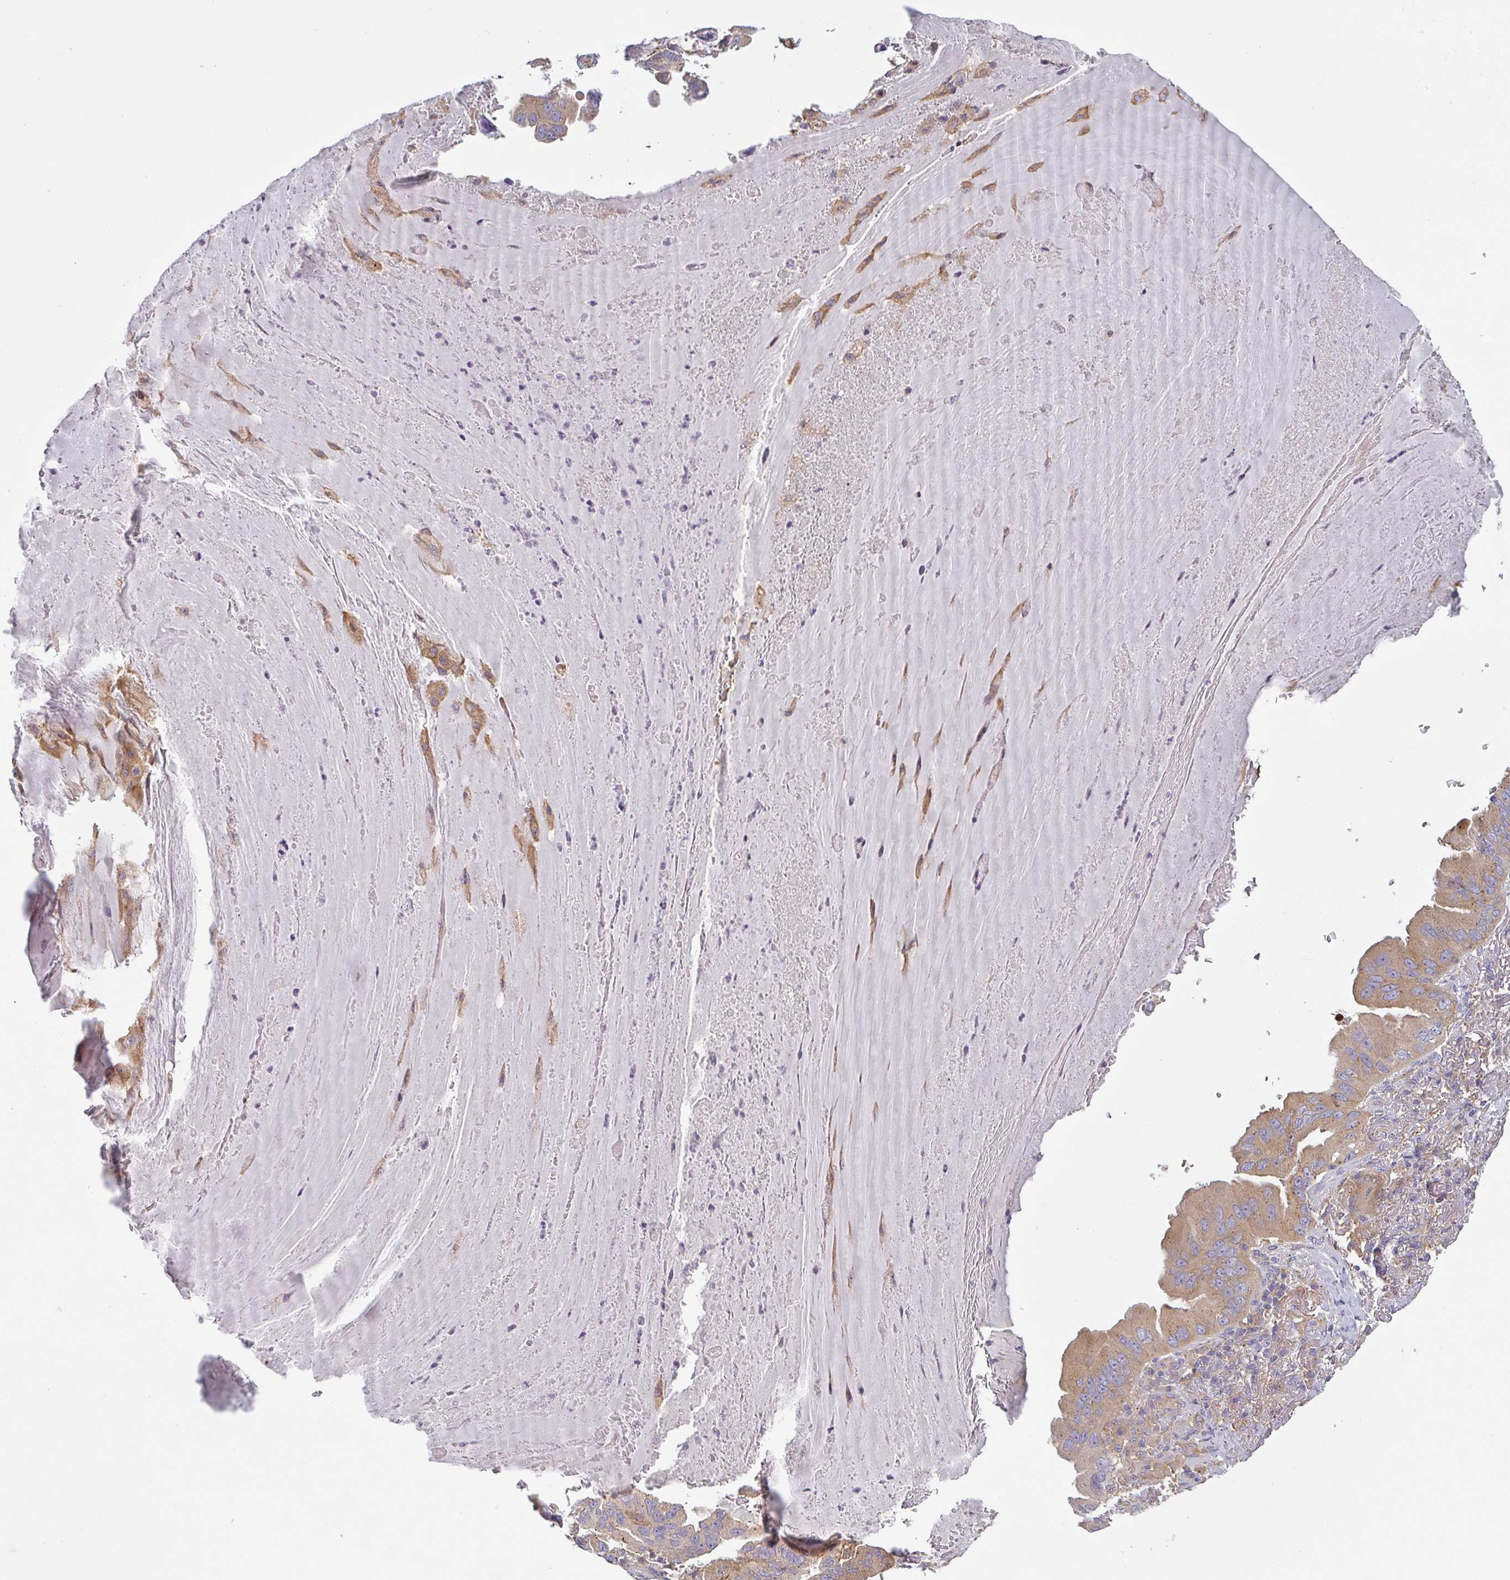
{"staining": {"intensity": "weak", "quantity": ">75%", "location": "cytoplasmic/membranous"}, "tissue": "lung cancer", "cell_type": "Tumor cells", "image_type": "cancer", "snomed": [{"axis": "morphology", "description": "Adenocarcinoma, NOS"}, {"axis": "topography", "description": "Lung"}], "caption": "The image demonstrates immunohistochemical staining of lung cancer. There is weak cytoplasmic/membranous expression is identified in approximately >75% of tumor cells.", "gene": "SNX5", "patient": {"sex": "female", "age": 69}}